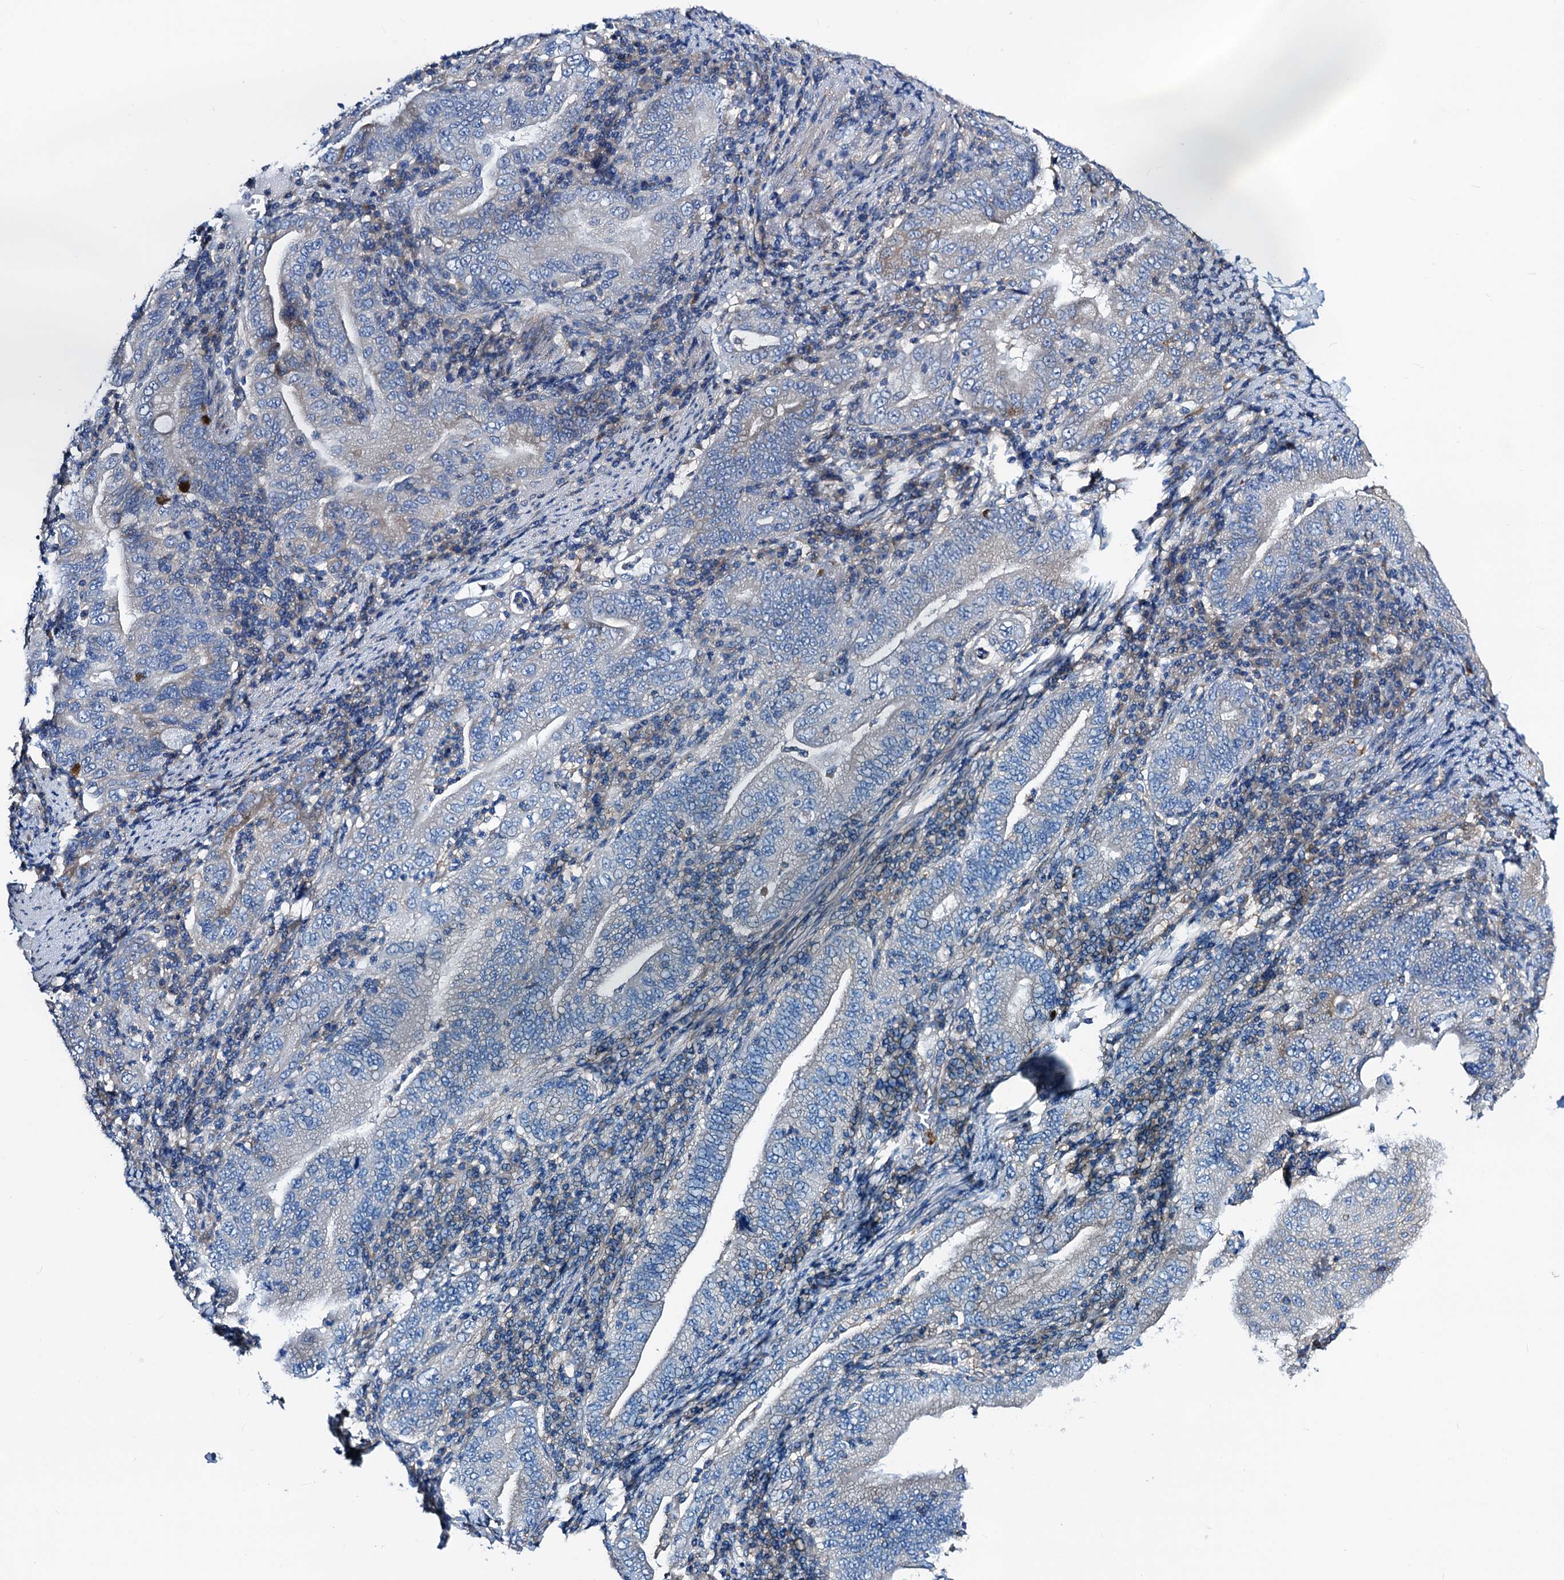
{"staining": {"intensity": "negative", "quantity": "none", "location": "none"}, "tissue": "stomach cancer", "cell_type": "Tumor cells", "image_type": "cancer", "snomed": [{"axis": "morphology", "description": "Normal tissue, NOS"}, {"axis": "morphology", "description": "Adenocarcinoma, NOS"}, {"axis": "topography", "description": "Esophagus"}, {"axis": "topography", "description": "Stomach, upper"}, {"axis": "topography", "description": "Peripheral nerve tissue"}], "caption": "Photomicrograph shows no significant protein expression in tumor cells of stomach cancer.", "gene": "GCOM1", "patient": {"sex": "male", "age": 62}}